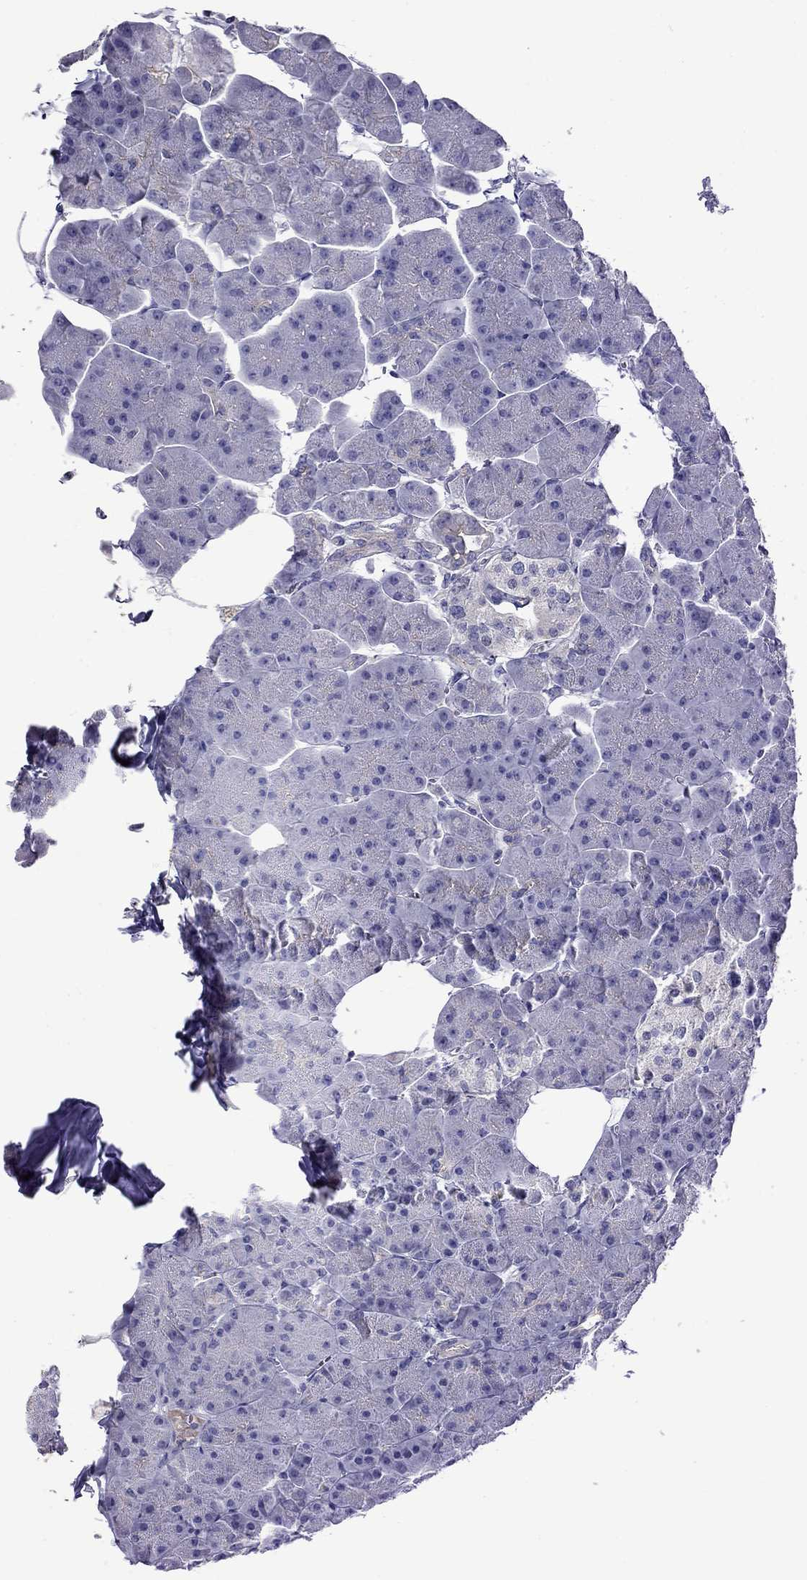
{"staining": {"intensity": "negative", "quantity": "none", "location": "none"}, "tissue": "pancreas", "cell_type": "Exocrine glandular cells", "image_type": "normal", "snomed": [{"axis": "morphology", "description": "Normal tissue, NOS"}, {"axis": "topography", "description": "Adipose tissue"}, {"axis": "topography", "description": "Pancreas"}, {"axis": "topography", "description": "Peripheral nerve tissue"}], "caption": "High magnification brightfield microscopy of normal pancreas stained with DAB (brown) and counterstained with hematoxylin (blue): exocrine glandular cells show no significant positivity.", "gene": "STAR", "patient": {"sex": "female", "age": 58}}